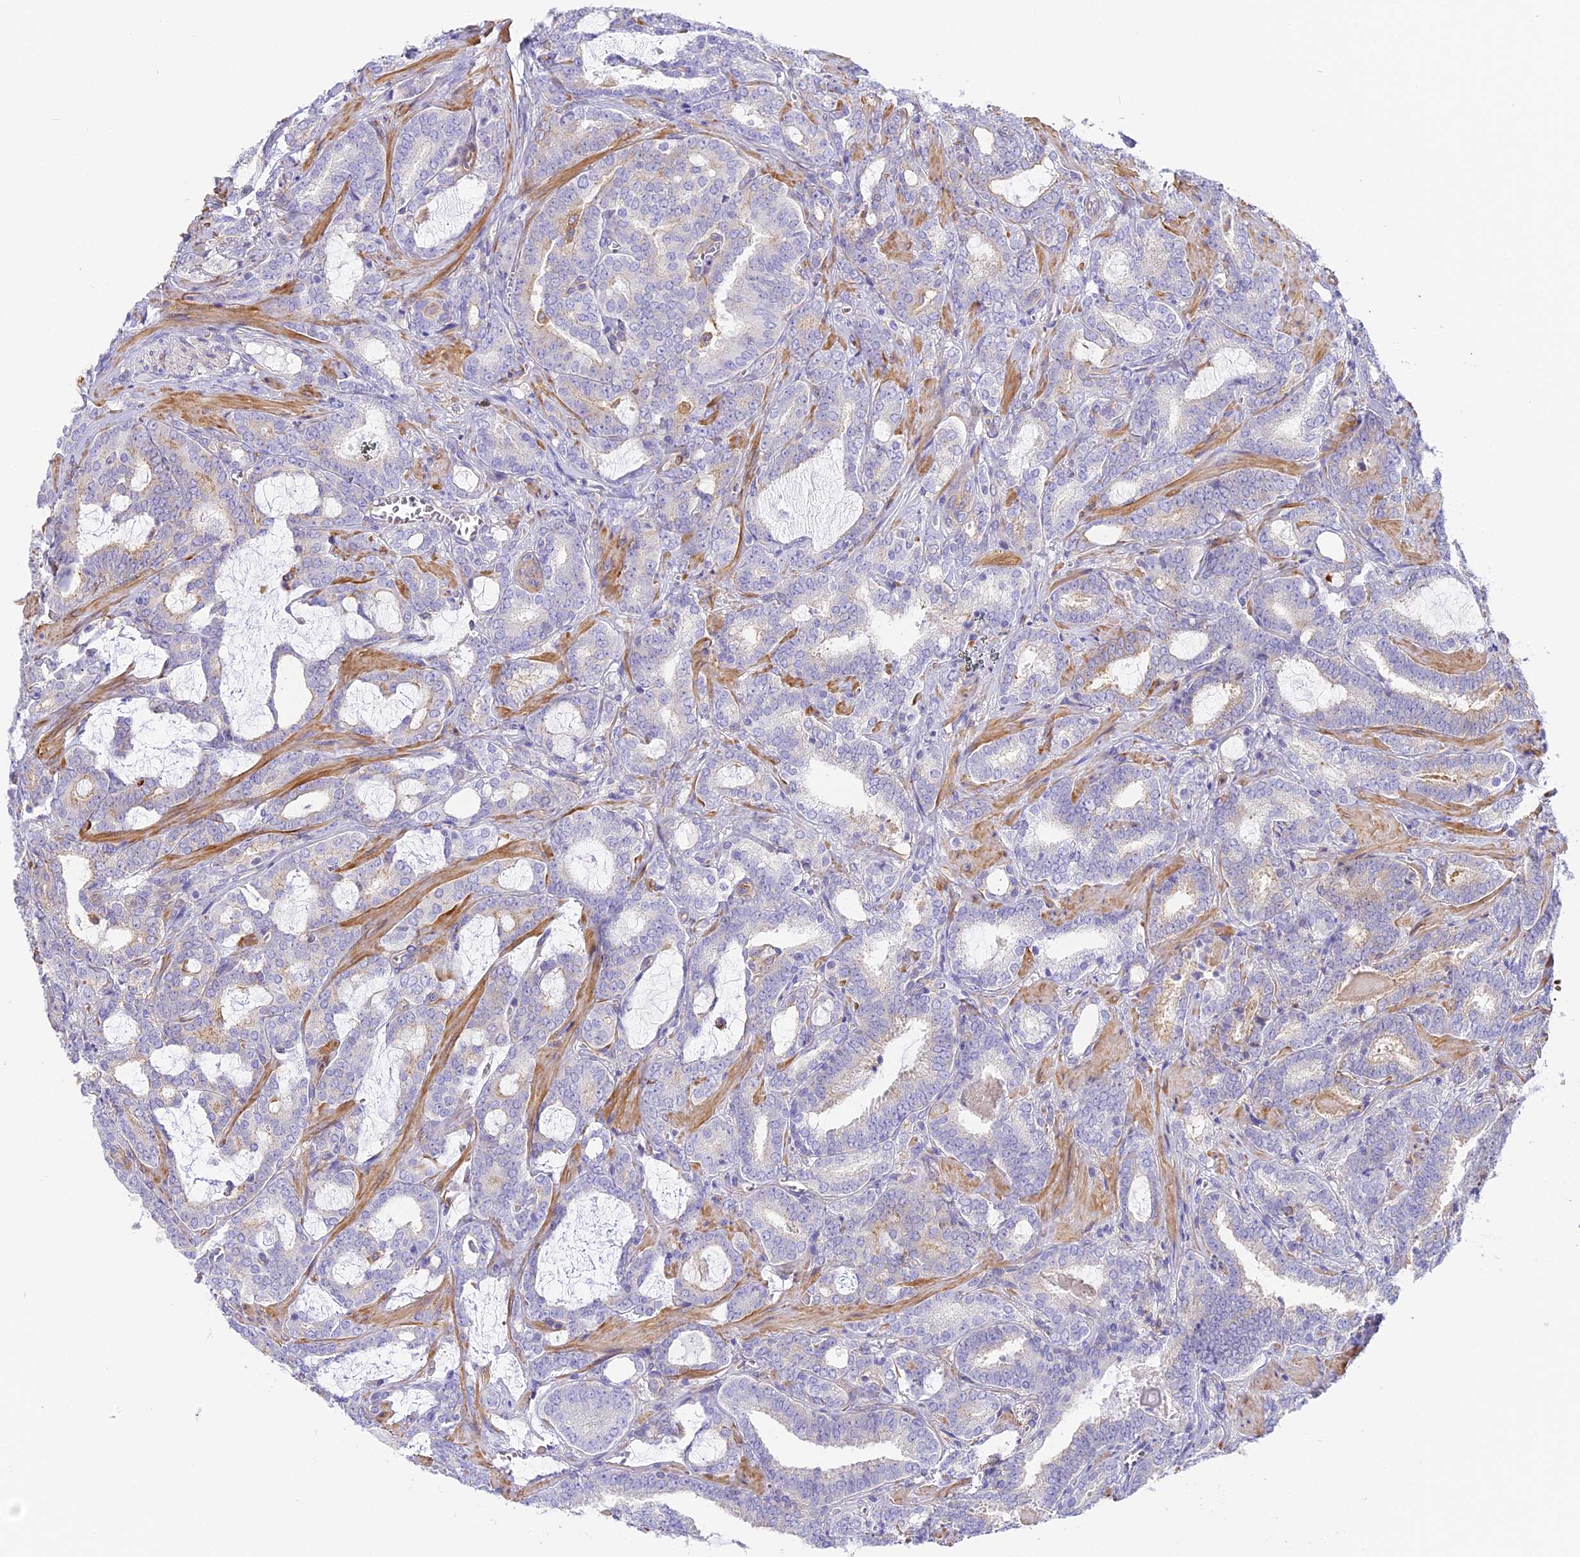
{"staining": {"intensity": "negative", "quantity": "none", "location": "none"}, "tissue": "prostate cancer", "cell_type": "Tumor cells", "image_type": "cancer", "snomed": [{"axis": "morphology", "description": "Adenocarcinoma, High grade"}, {"axis": "topography", "description": "Prostate and seminal vesicle, NOS"}], "caption": "Immunohistochemistry (IHC) histopathology image of prostate cancer (high-grade adenocarcinoma) stained for a protein (brown), which displays no positivity in tumor cells. (Stains: DAB immunohistochemistry with hematoxylin counter stain, Microscopy: brightfield microscopy at high magnification).", "gene": "HOMER3", "patient": {"sex": "male", "age": 67}}